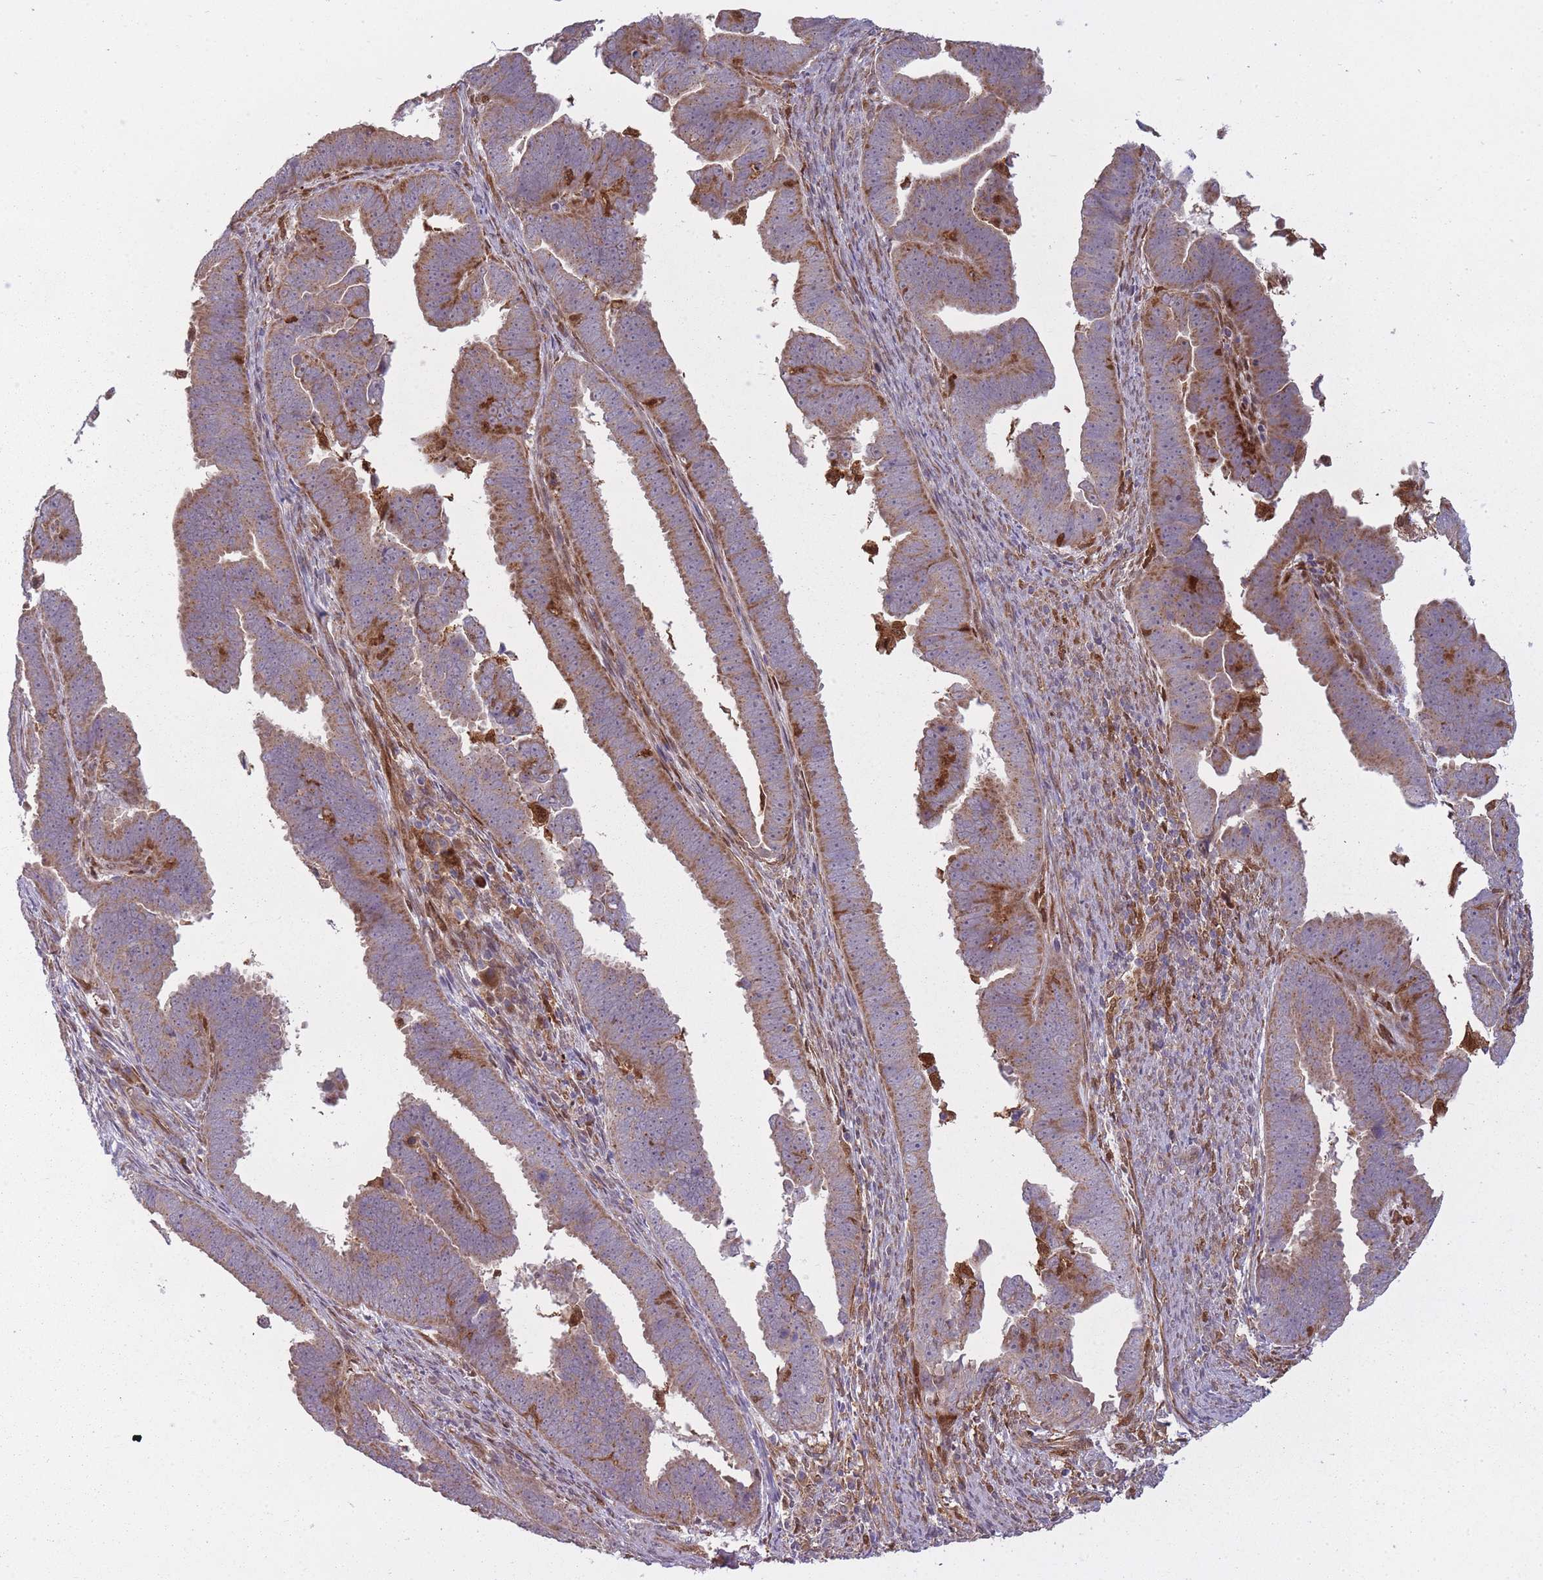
{"staining": {"intensity": "moderate", "quantity": ">75%", "location": "cytoplasmic/membranous"}, "tissue": "endometrial cancer", "cell_type": "Tumor cells", "image_type": "cancer", "snomed": [{"axis": "morphology", "description": "Adenocarcinoma, NOS"}, {"axis": "topography", "description": "Endometrium"}], "caption": "Endometrial cancer was stained to show a protein in brown. There is medium levels of moderate cytoplasmic/membranous expression in approximately >75% of tumor cells. The staining was performed using DAB, with brown indicating positive protein expression. Nuclei are stained blue with hematoxylin.", "gene": "LGALS9", "patient": {"sex": "female", "age": 75}}